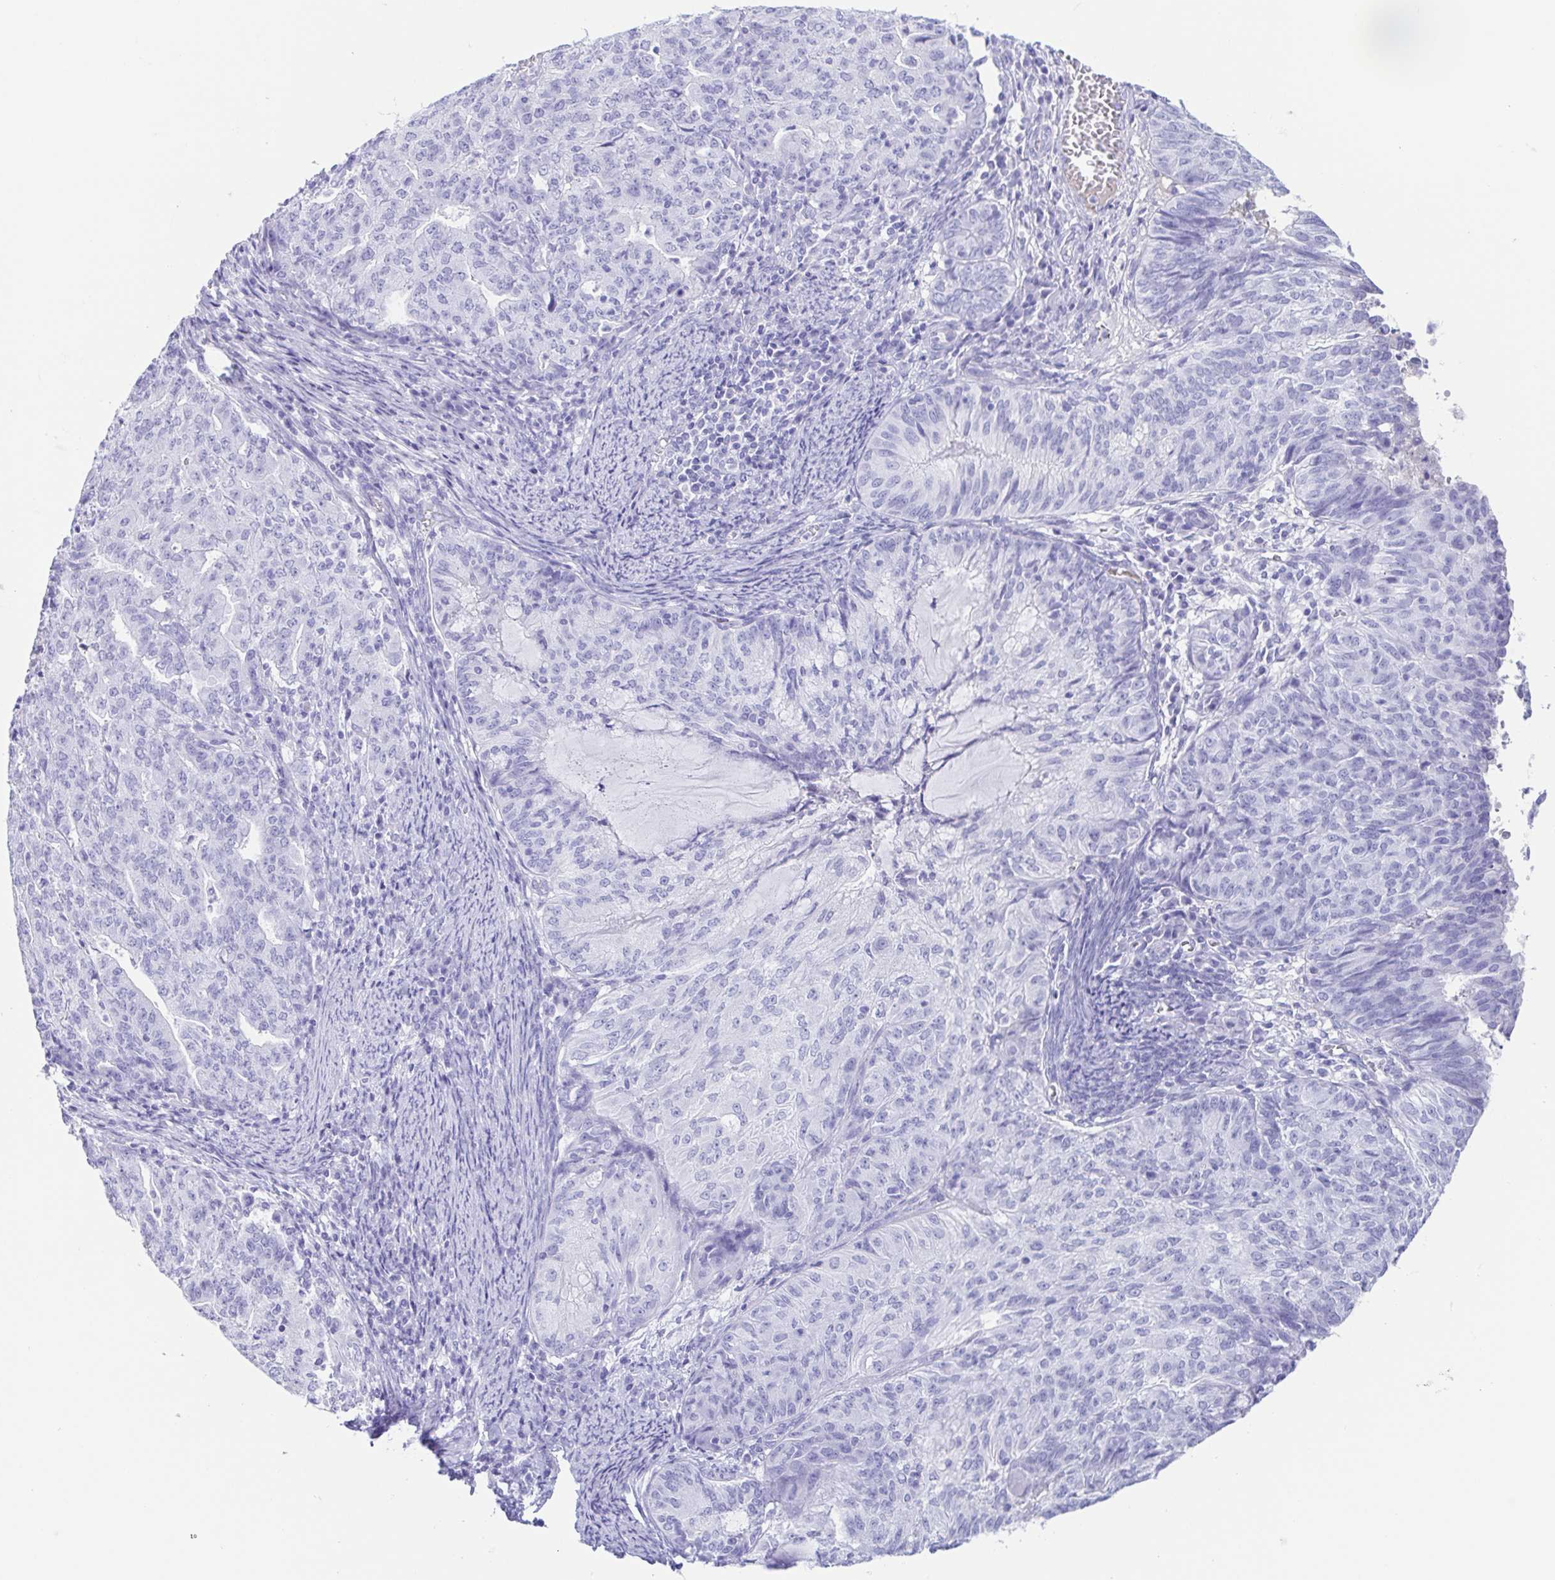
{"staining": {"intensity": "negative", "quantity": "none", "location": "none"}, "tissue": "endometrial cancer", "cell_type": "Tumor cells", "image_type": "cancer", "snomed": [{"axis": "morphology", "description": "Adenocarcinoma, NOS"}, {"axis": "topography", "description": "Endometrium"}], "caption": "Immunohistochemical staining of human endometrial adenocarcinoma displays no significant staining in tumor cells. (IHC, brightfield microscopy, high magnification).", "gene": "GKN1", "patient": {"sex": "female", "age": 82}}